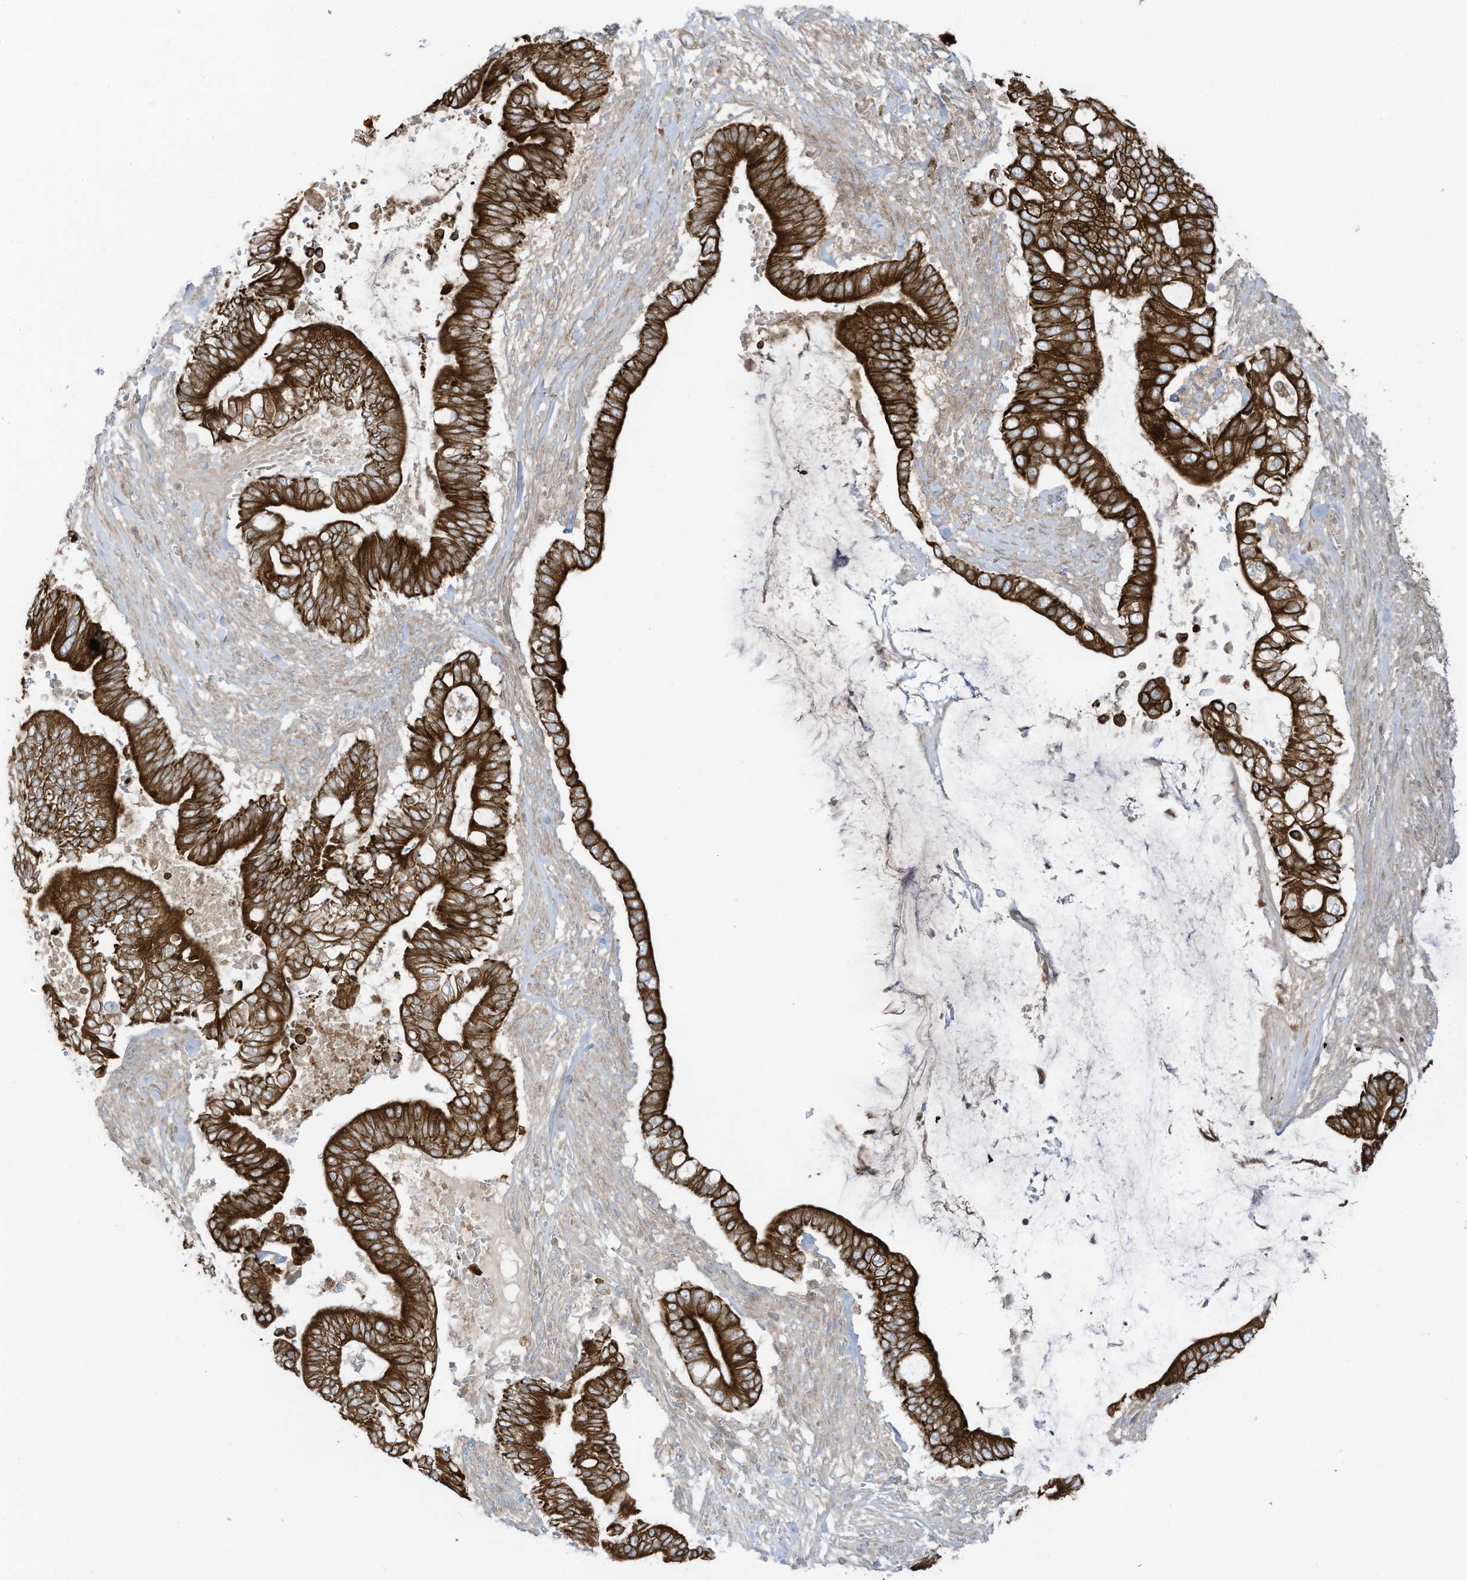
{"staining": {"intensity": "strong", "quantity": ">75%", "location": "cytoplasmic/membranous"}, "tissue": "pancreatic cancer", "cell_type": "Tumor cells", "image_type": "cancer", "snomed": [{"axis": "morphology", "description": "Adenocarcinoma, NOS"}, {"axis": "topography", "description": "Pancreas"}], "caption": "Protein staining of pancreatic cancer tissue displays strong cytoplasmic/membranous positivity in approximately >75% of tumor cells.", "gene": "CGAS", "patient": {"sex": "male", "age": 68}}